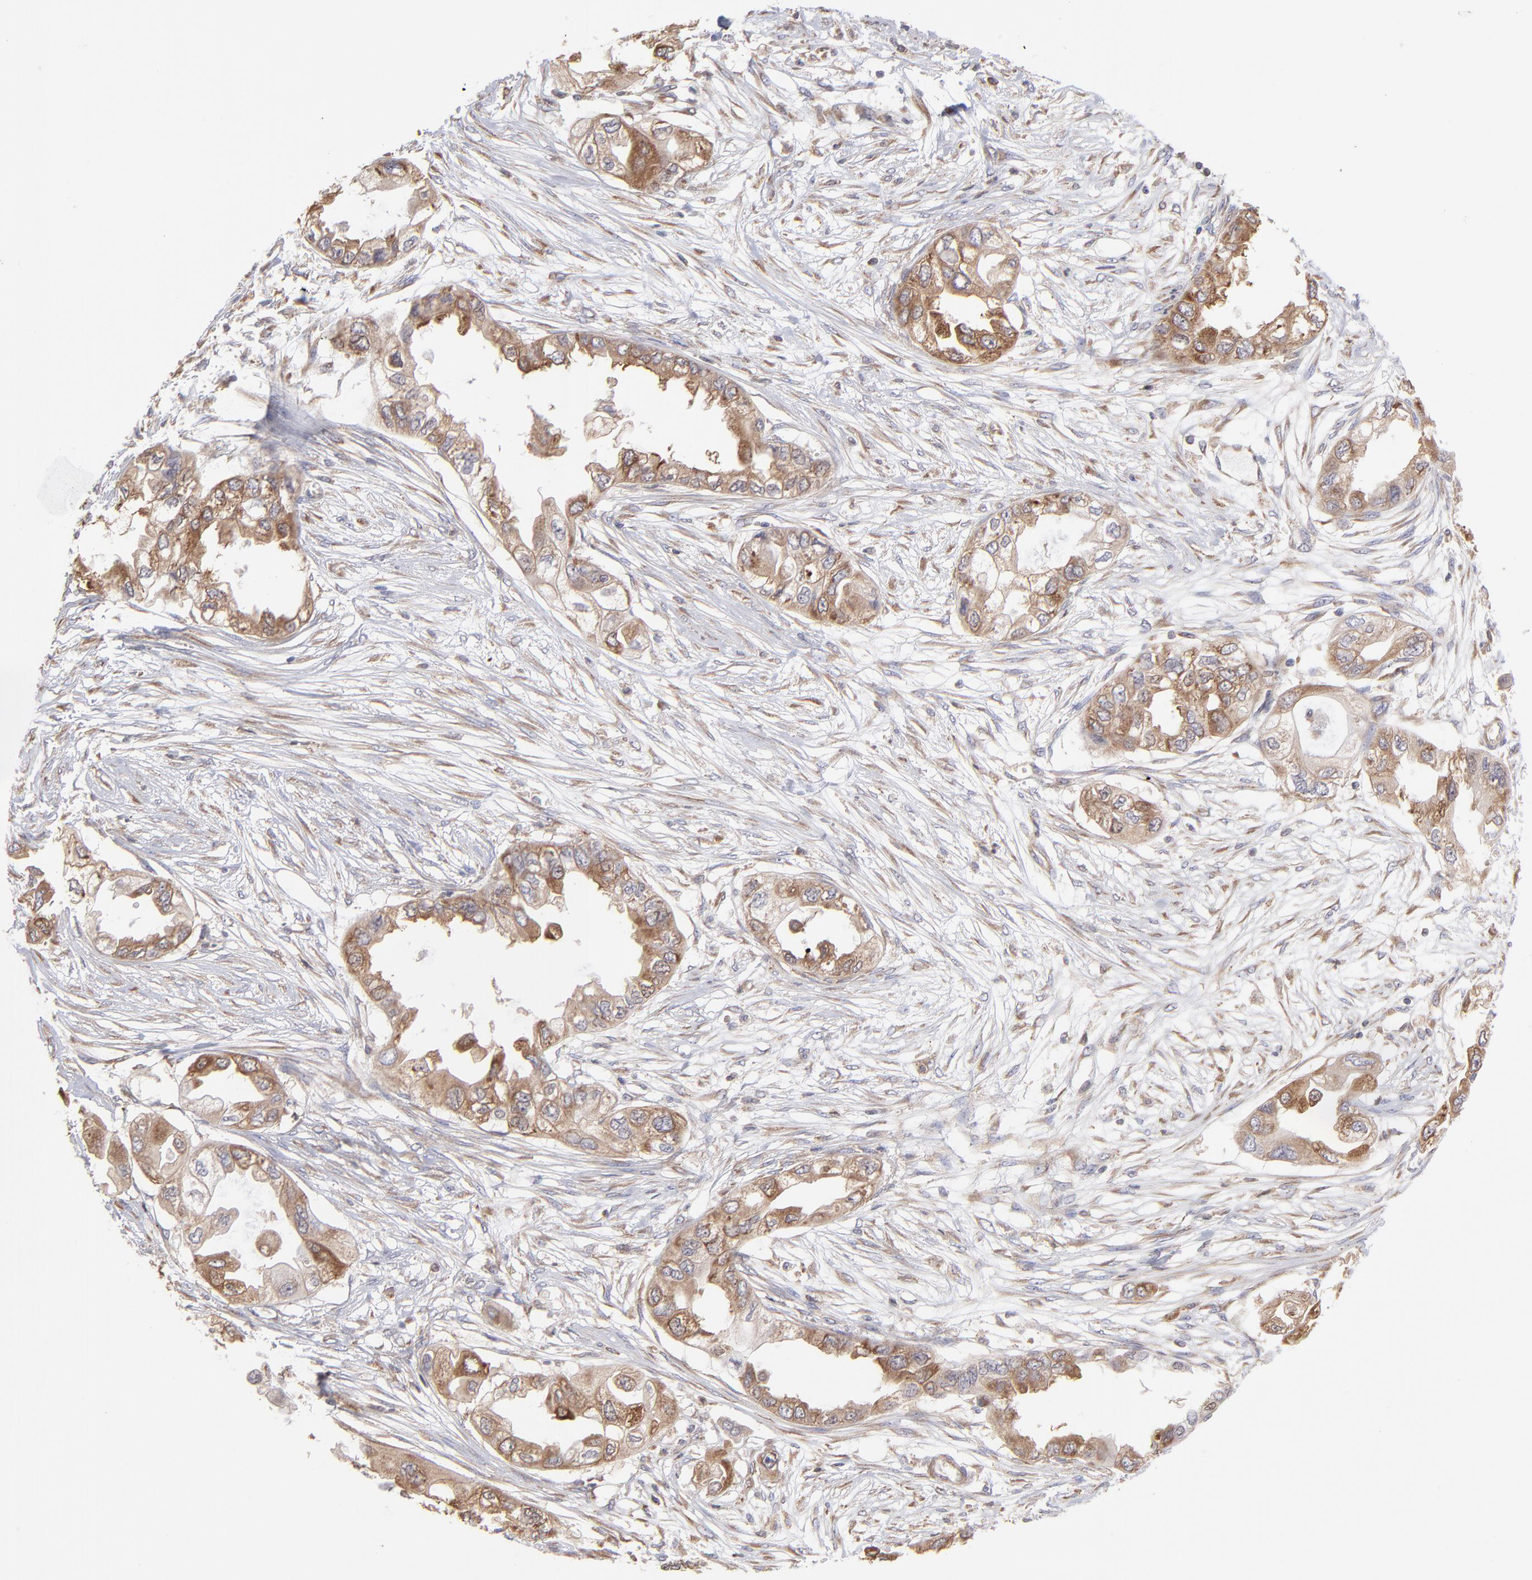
{"staining": {"intensity": "moderate", "quantity": ">75%", "location": "cytoplasmic/membranous"}, "tissue": "endometrial cancer", "cell_type": "Tumor cells", "image_type": "cancer", "snomed": [{"axis": "morphology", "description": "Adenocarcinoma, NOS"}, {"axis": "topography", "description": "Endometrium"}], "caption": "Protein expression analysis of endometrial cancer shows moderate cytoplasmic/membranous positivity in about >75% of tumor cells. The staining is performed using DAB (3,3'-diaminobenzidine) brown chromogen to label protein expression. The nuclei are counter-stained blue using hematoxylin.", "gene": "MAPRE1", "patient": {"sex": "female", "age": 67}}